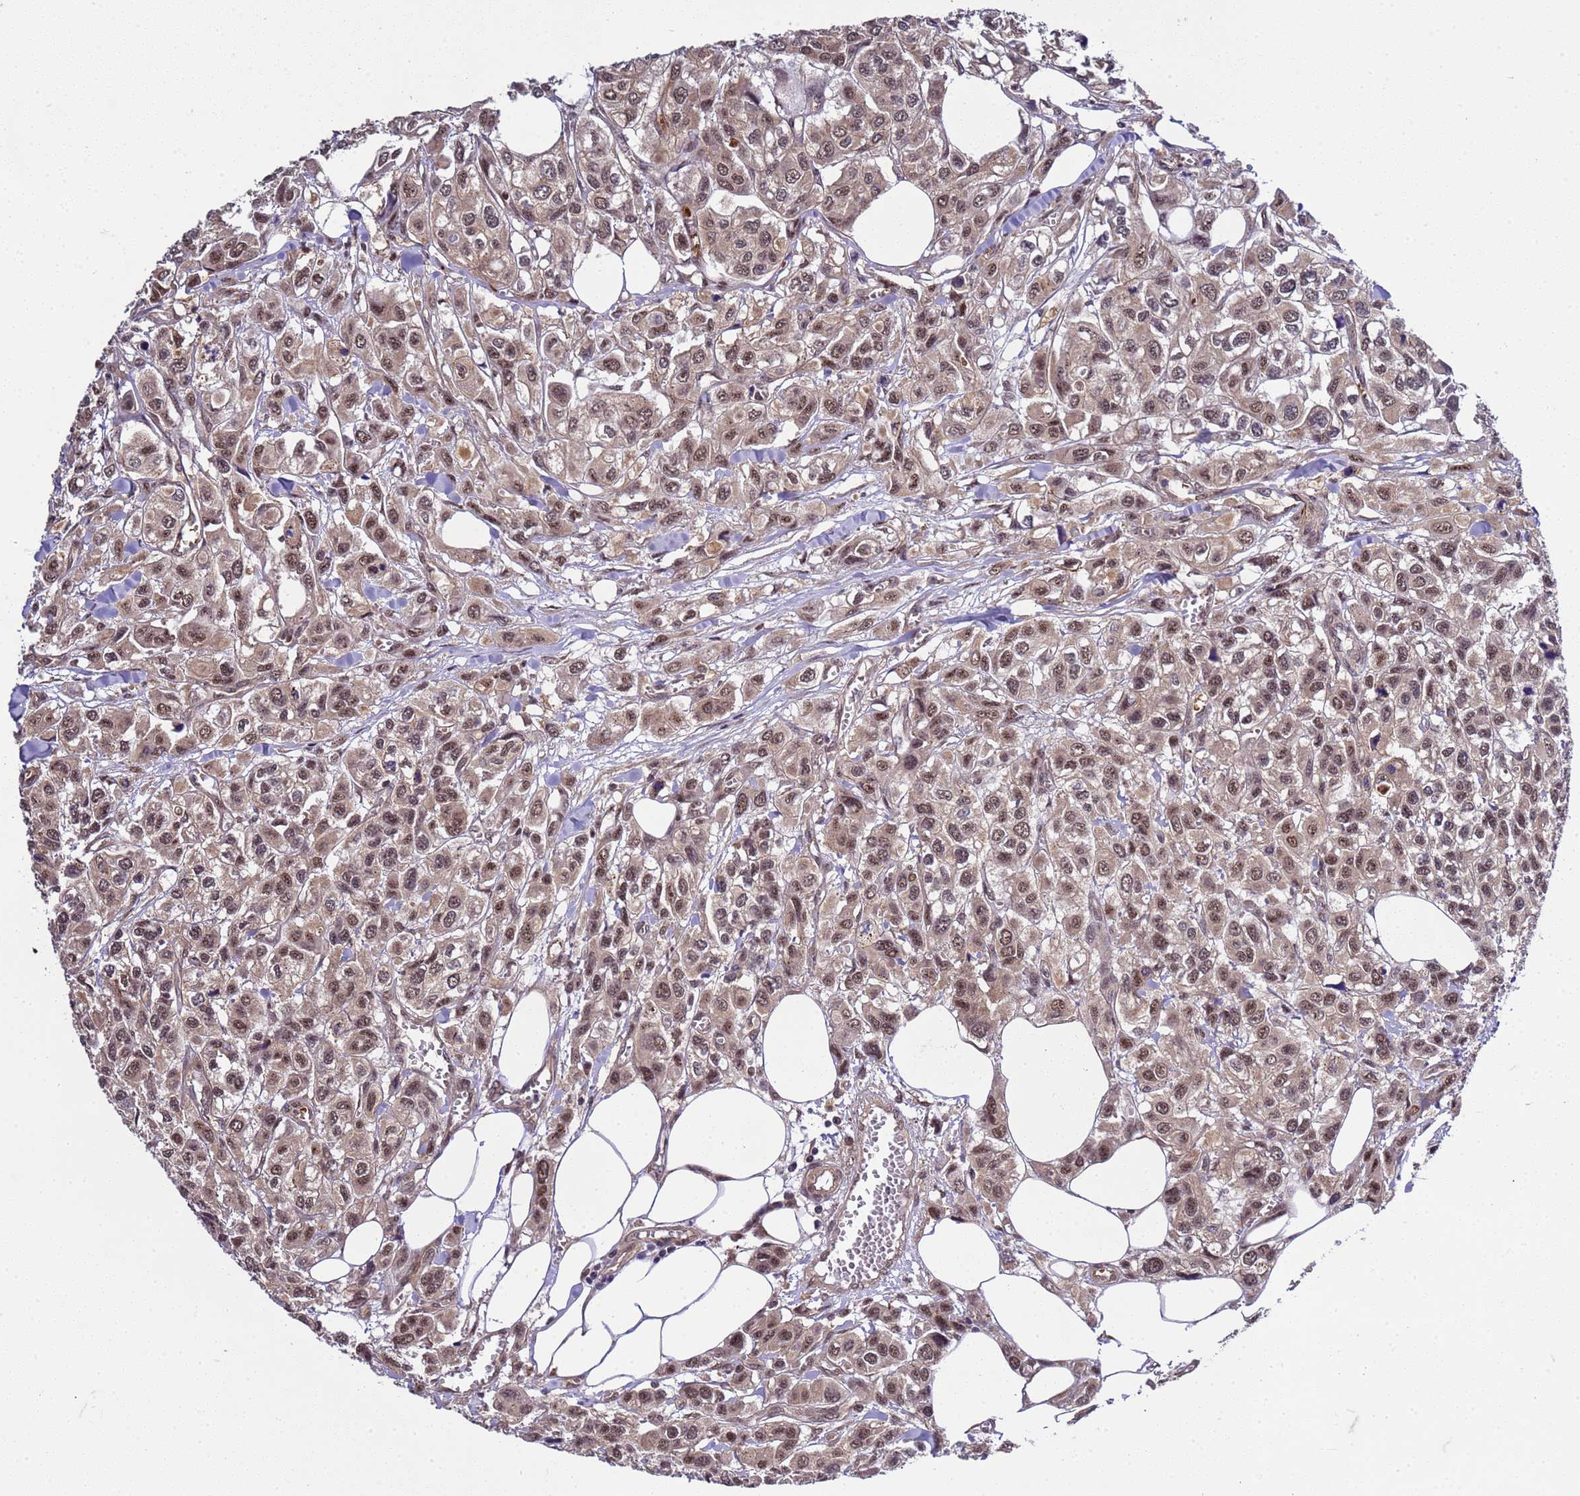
{"staining": {"intensity": "moderate", "quantity": ">75%", "location": "cytoplasmic/membranous,nuclear"}, "tissue": "urothelial cancer", "cell_type": "Tumor cells", "image_type": "cancer", "snomed": [{"axis": "morphology", "description": "Urothelial carcinoma, High grade"}, {"axis": "topography", "description": "Urinary bladder"}], "caption": "The micrograph shows immunohistochemical staining of high-grade urothelial carcinoma. There is moderate cytoplasmic/membranous and nuclear staining is present in approximately >75% of tumor cells. (DAB (3,3'-diaminobenzidine) IHC with brightfield microscopy, high magnification).", "gene": "GEN1", "patient": {"sex": "male", "age": 67}}